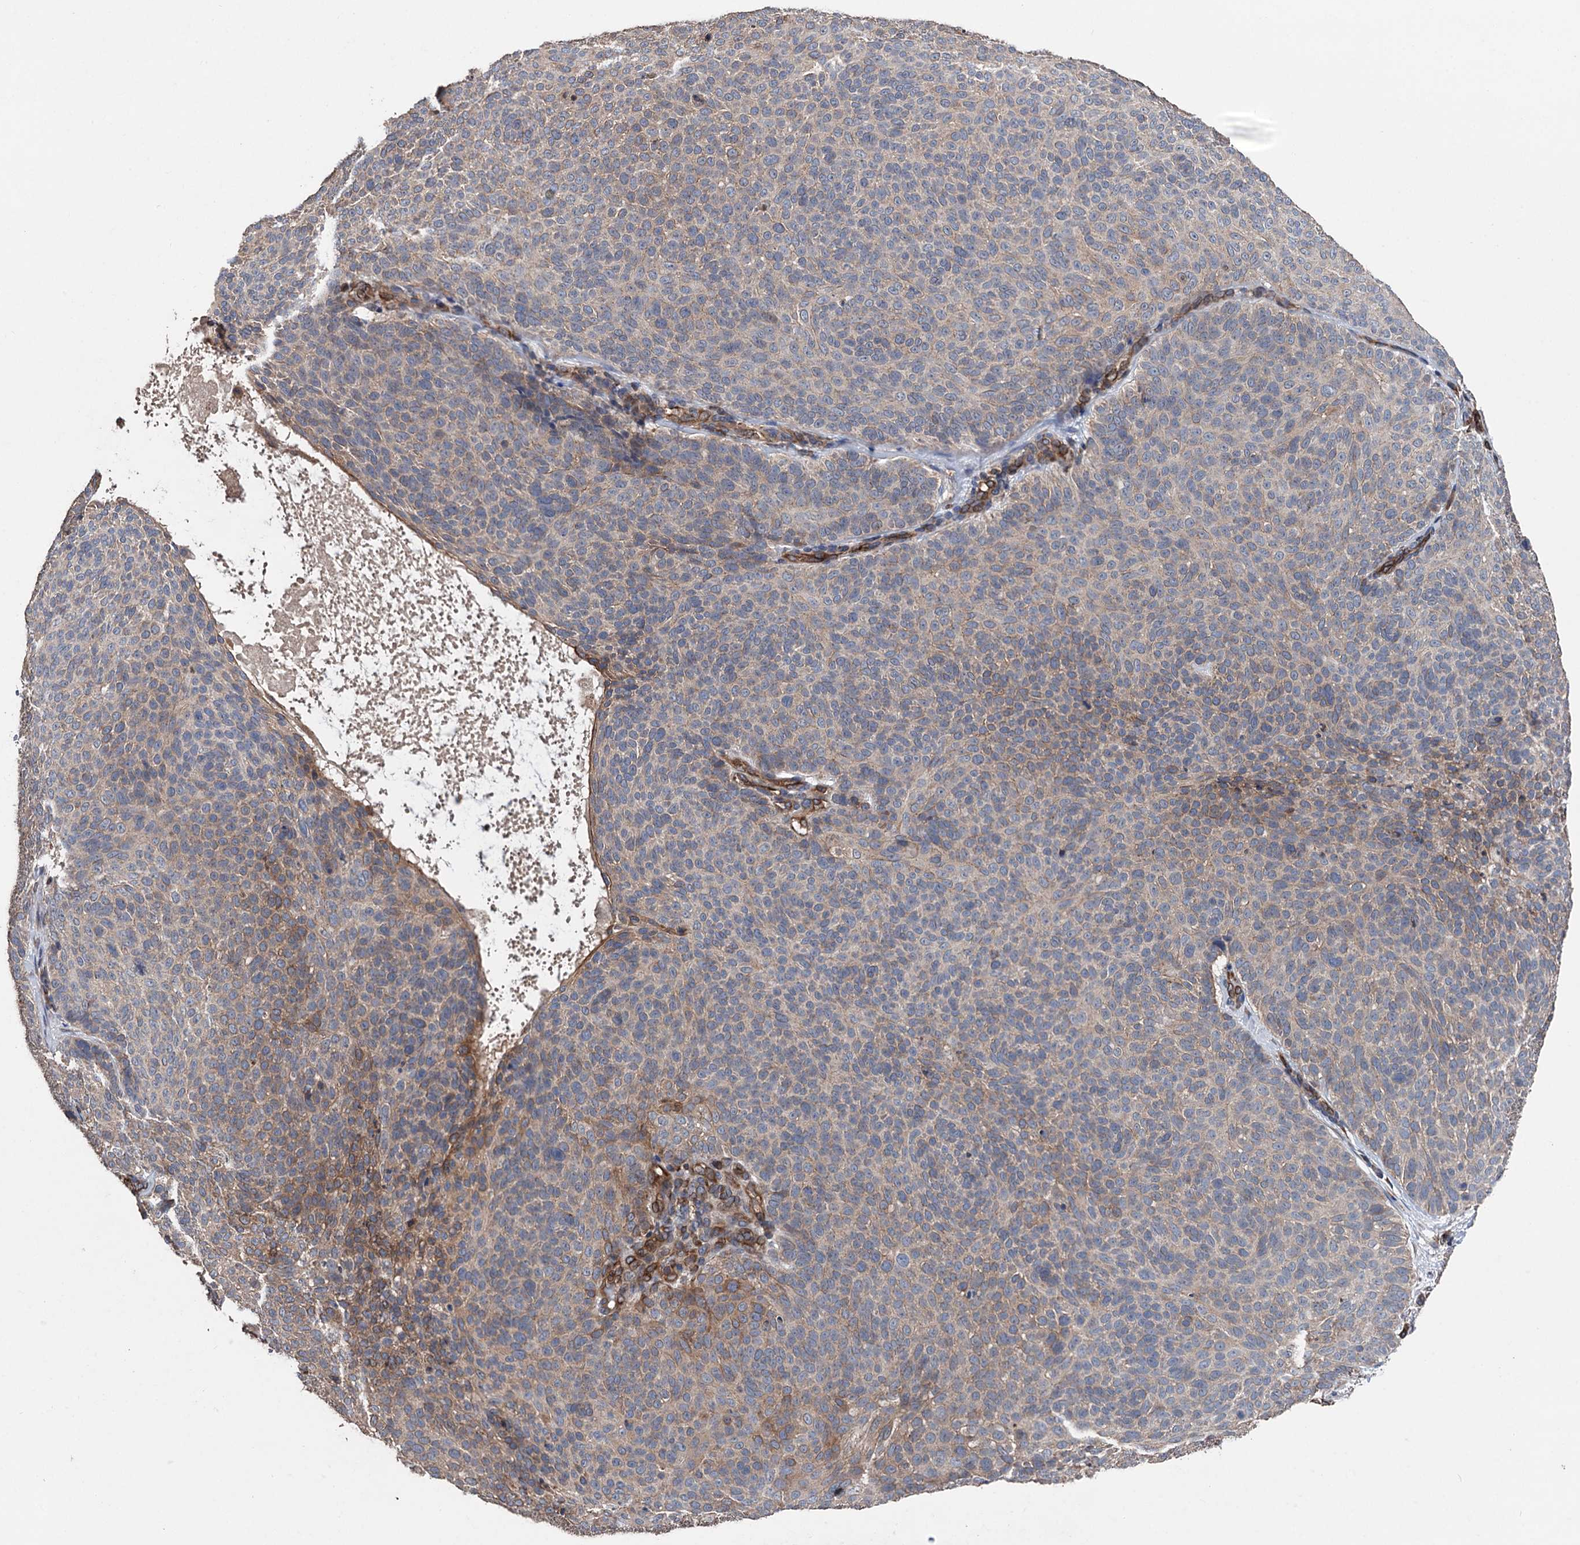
{"staining": {"intensity": "weak", "quantity": "<25%", "location": "cytoplasmic/membranous"}, "tissue": "skin cancer", "cell_type": "Tumor cells", "image_type": "cancer", "snomed": [{"axis": "morphology", "description": "Basal cell carcinoma"}, {"axis": "topography", "description": "Skin"}], "caption": "Immunohistochemistry (IHC) photomicrograph of neoplastic tissue: human skin cancer (basal cell carcinoma) stained with DAB (3,3'-diaminobenzidine) demonstrates no significant protein staining in tumor cells. (DAB immunohistochemistry visualized using brightfield microscopy, high magnification).", "gene": "STING1", "patient": {"sex": "male", "age": 85}}